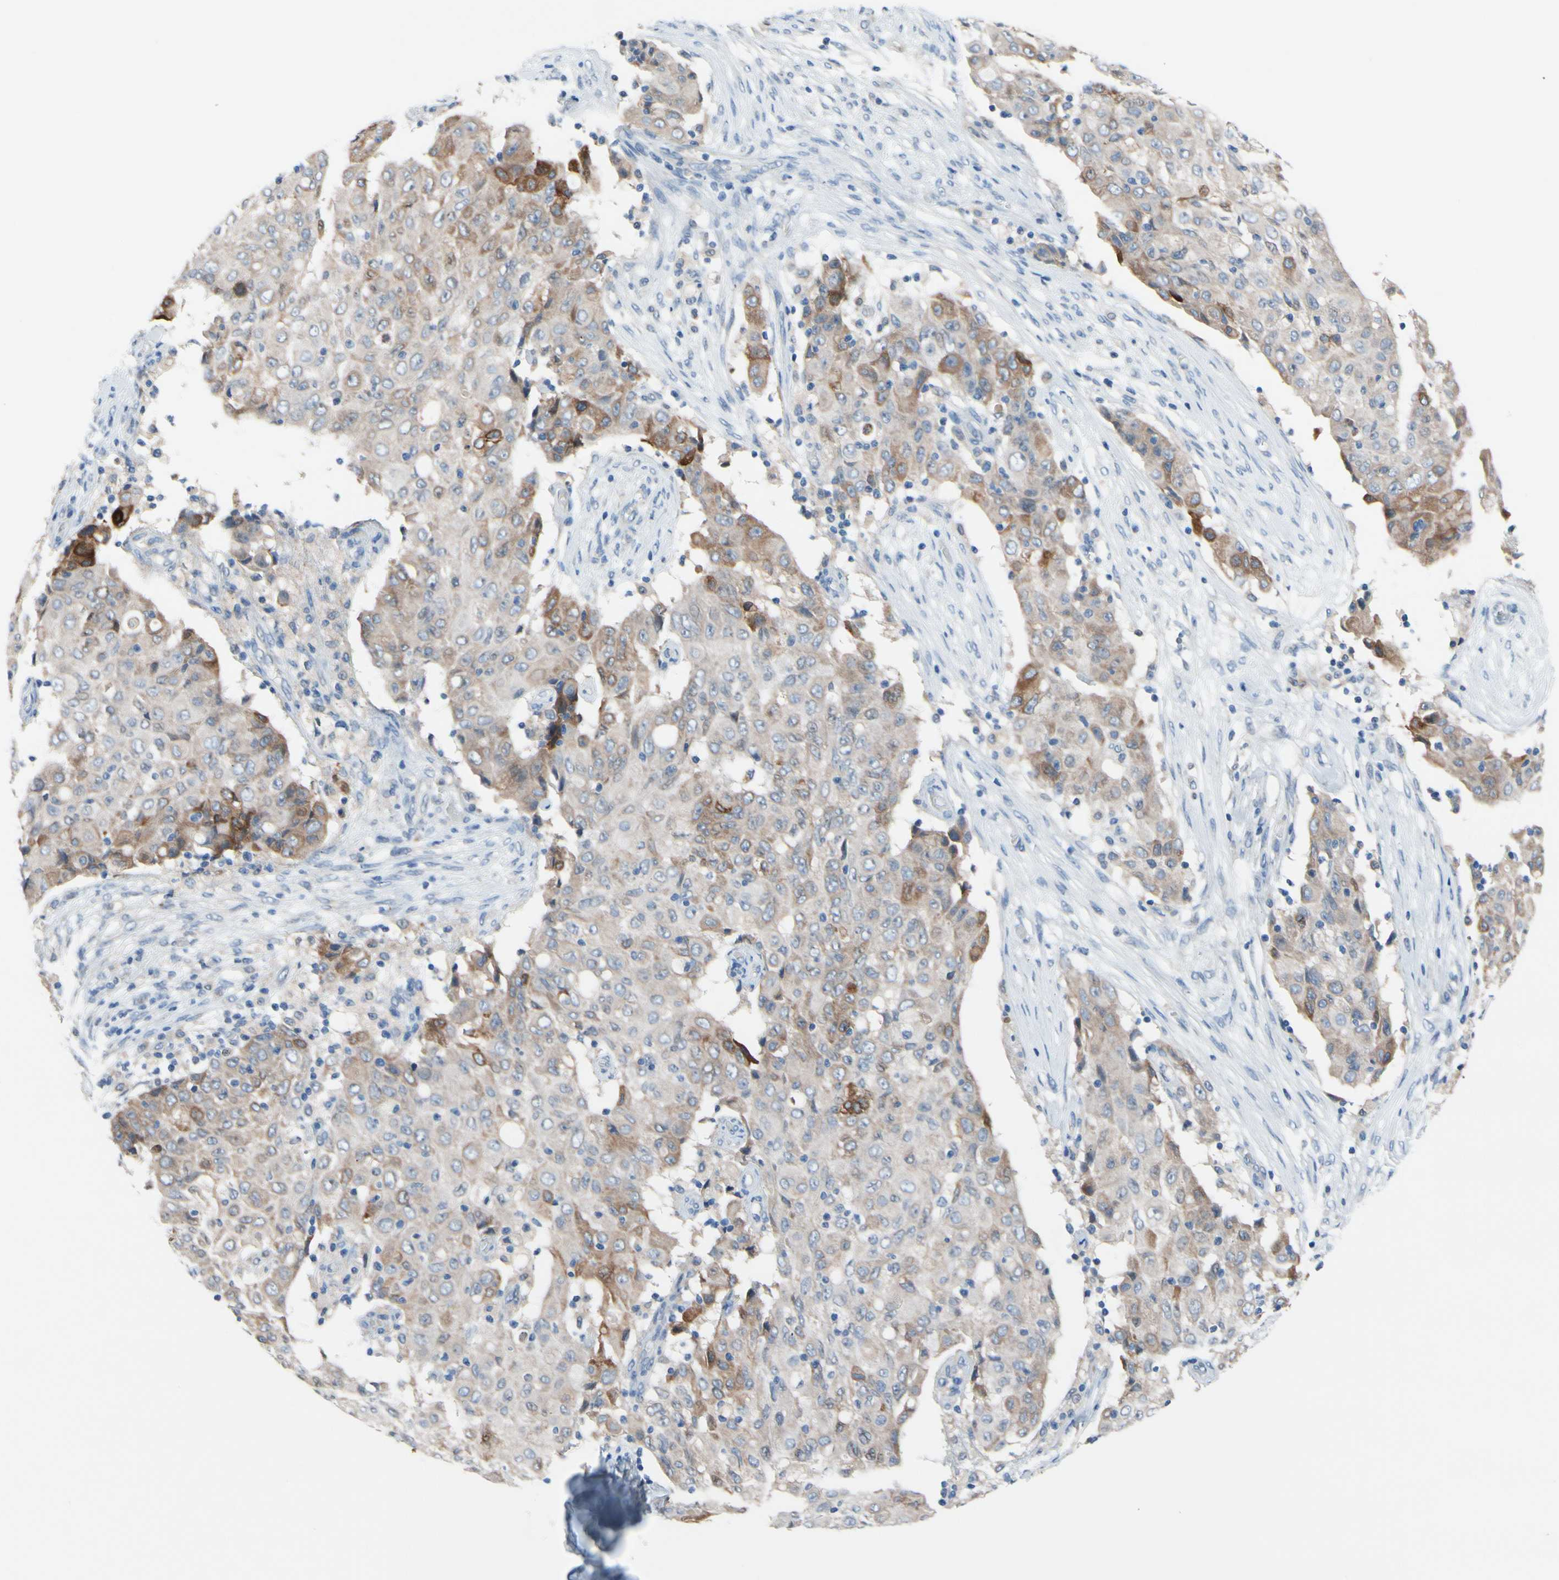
{"staining": {"intensity": "moderate", "quantity": "<25%", "location": "cytoplasmic/membranous"}, "tissue": "ovarian cancer", "cell_type": "Tumor cells", "image_type": "cancer", "snomed": [{"axis": "morphology", "description": "Carcinoma, endometroid"}, {"axis": "topography", "description": "Ovary"}], "caption": "Immunohistochemistry (IHC) image of neoplastic tissue: human ovarian cancer (endometroid carcinoma) stained using immunohistochemistry exhibits low levels of moderate protein expression localized specifically in the cytoplasmic/membranous of tumor cells, appearing as a cytoplasmic/membranous brown color.", "gene": "PRXL2A", "patient": {"sex": "female", "age": 42}}